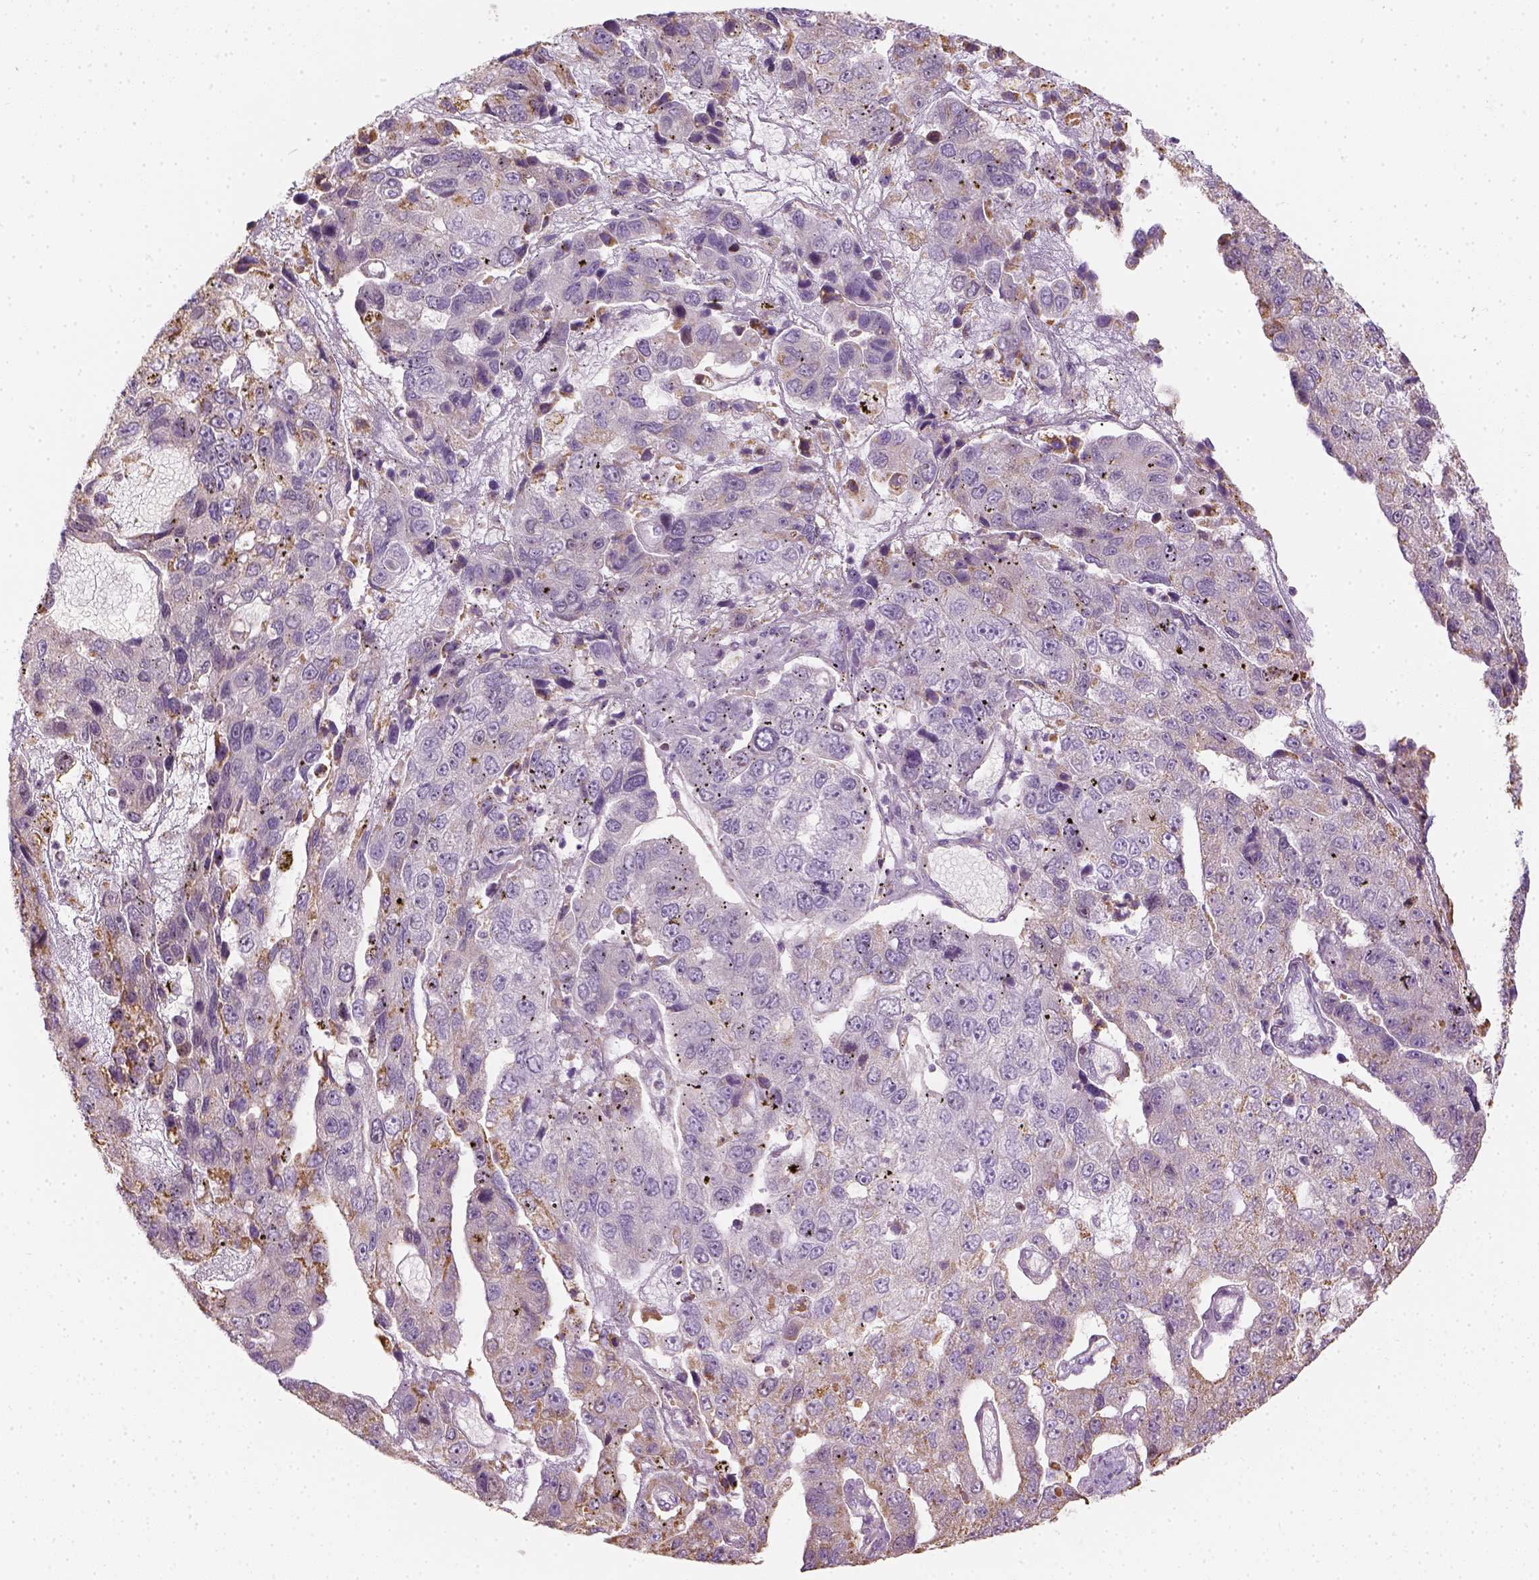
{"staining": {"intensity": "moderate", "quantity": "<25%", "location": "cytoplasmic/membranous"}, "tissue": "pancreatic cancer", "cell_type": "Tumor cells", "image_type": "cancer", "snomed": [{"axis": "morphology", "description": "Adenocarcinoma, NOS"}, {"axis": "topography", "description": "Pancreas"}], "caption": "Immunohistochemistry micrograph of pancreatic cancer stained for a protein (brown), which shows low levels of moderate cytoplasmic/membranous positivity in approximately <25% of tumor cells.", "gene": "LCA5", "patient": {"sex": "female", "age": 61}}